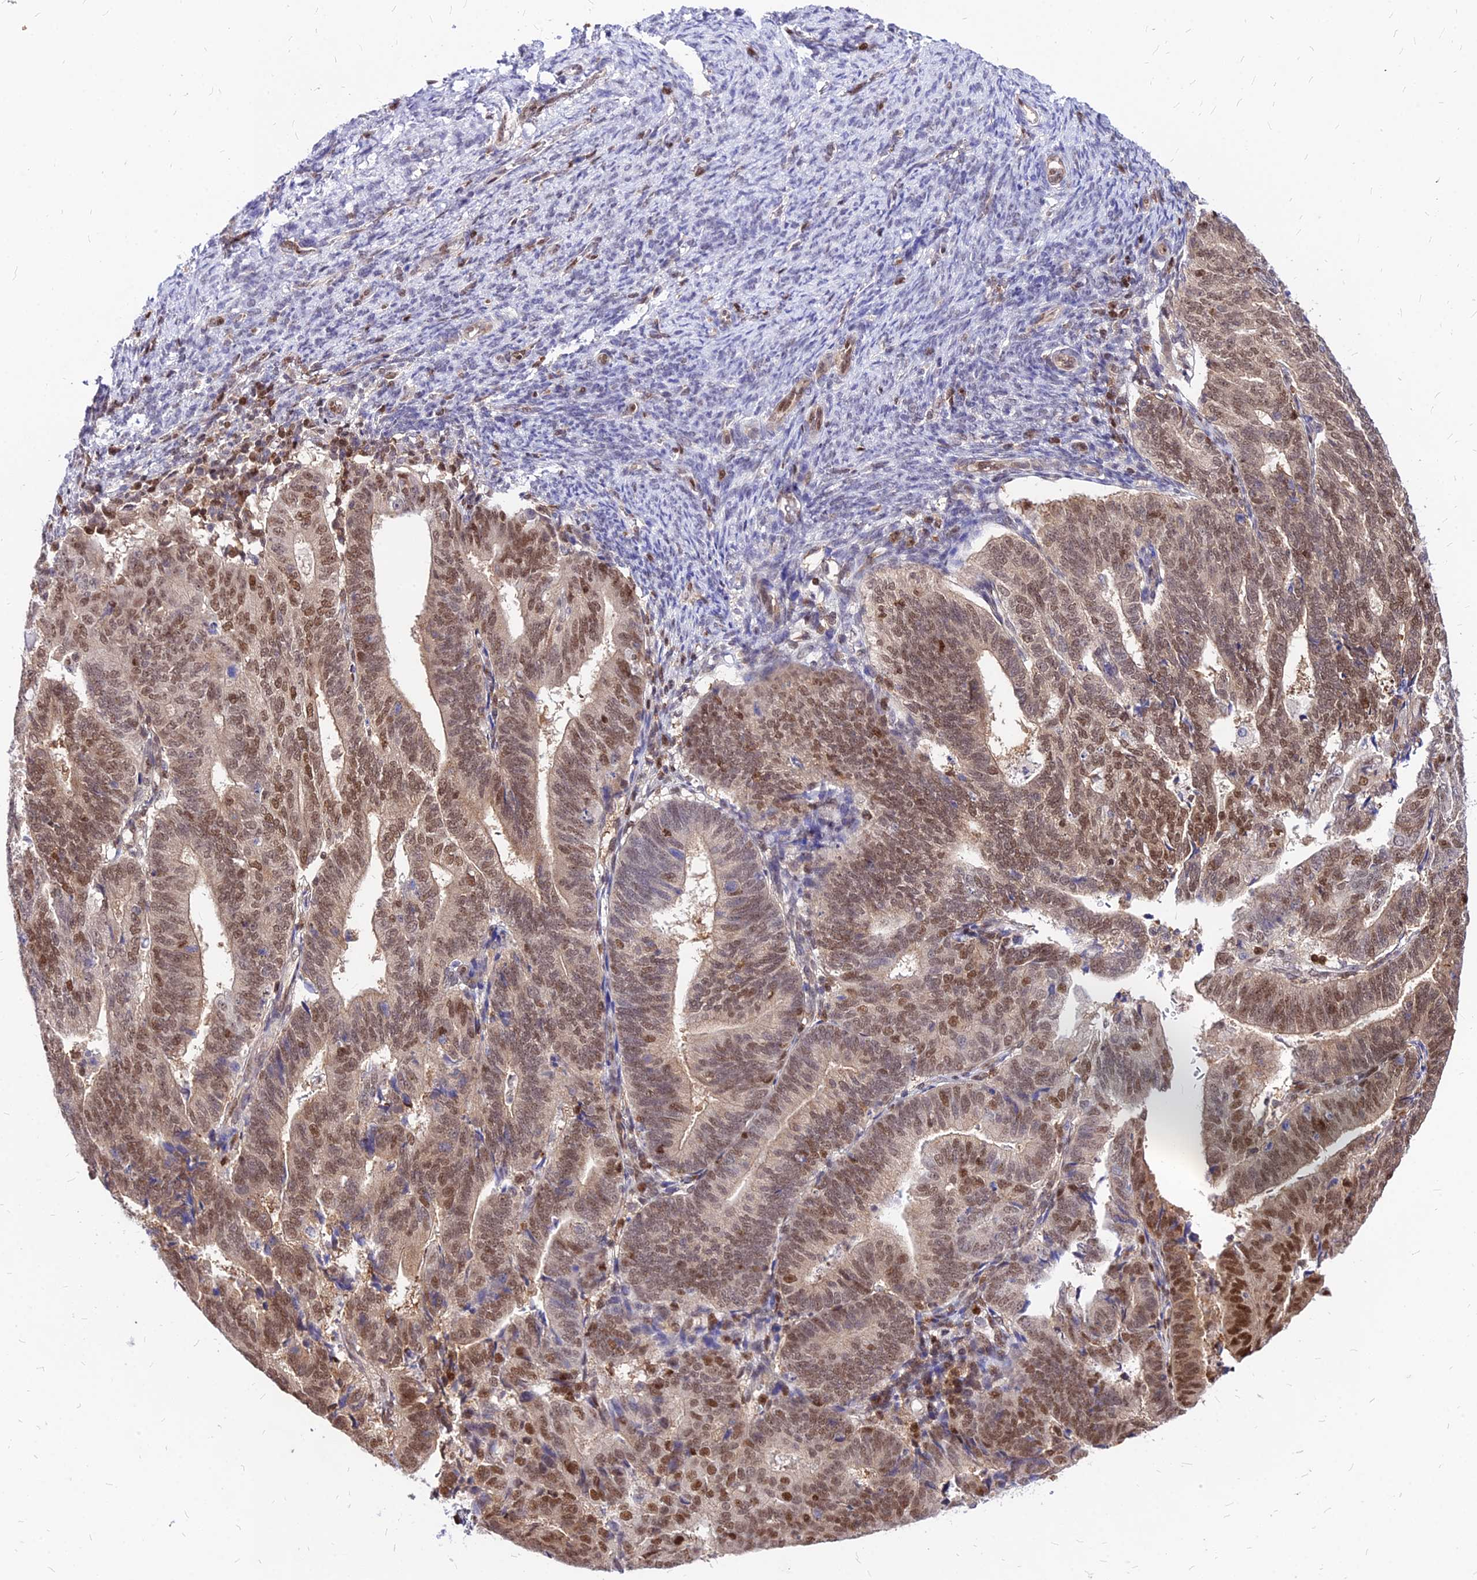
{"staining": {"intensity": "moderate", "quantity": ">75%", "location": "nuclear"}, "tissue": "endometrial cancer", "cell_type": "Tumor cells", "image_type": "cancer", "snomed": [{"axis": "morphology", "description": "Adenocarcinoma, NOS"}, {"axis": "topography", "description": "Endometrium"}], "caption": "IHC image of neoplastic tissue: human endometrial cancer (adenocarcinoma) stained using immunohistochemistry (IHC) shows medium levels of moderate protein expression localized specifically in the nuclear of tumor cells, appearing as a nuclear brown color.", "gene": "PAXX", "patient": {"sex": "female", "age": 70}}